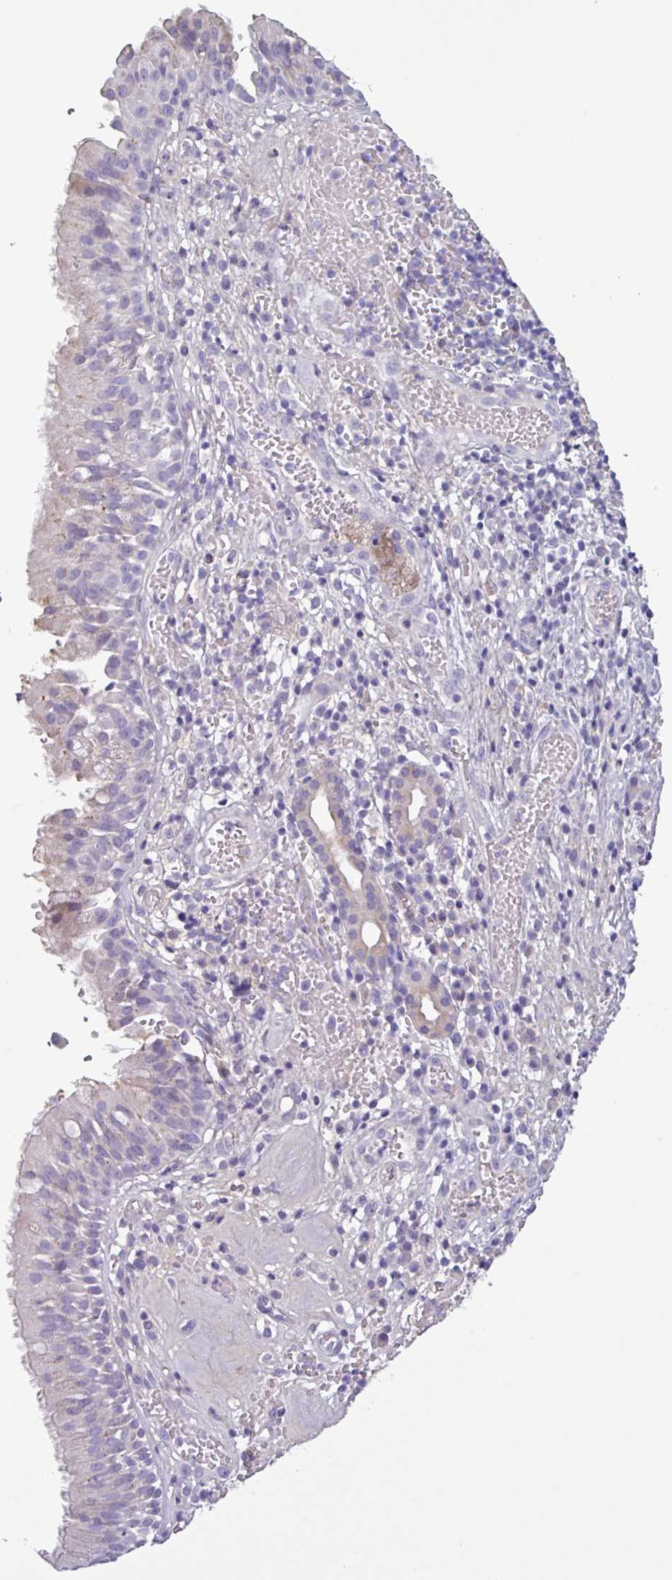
{"staining": {"intensity": "negative", "quantity": "none", "location": "none"}, "tissue": "nasopharynx", "cell_type": "Respiratory epithelial cells", "image_type": "normal", "snomed": [{"axis": "morphology", "description": "Normal tissue, NOS"}, {"axis": "topography", "description": "Nasopharynx"}], "caption": "Histopathology image shows no protein staining in respiratory epithelial cells of normal nasopharynx. (Stains: DAB IHC with hematoxylin counter stain, Microscopy: brightfield microscopy at high magnification).", "gene": "C4A", "patient": {"sex": "male", "age": 65}}